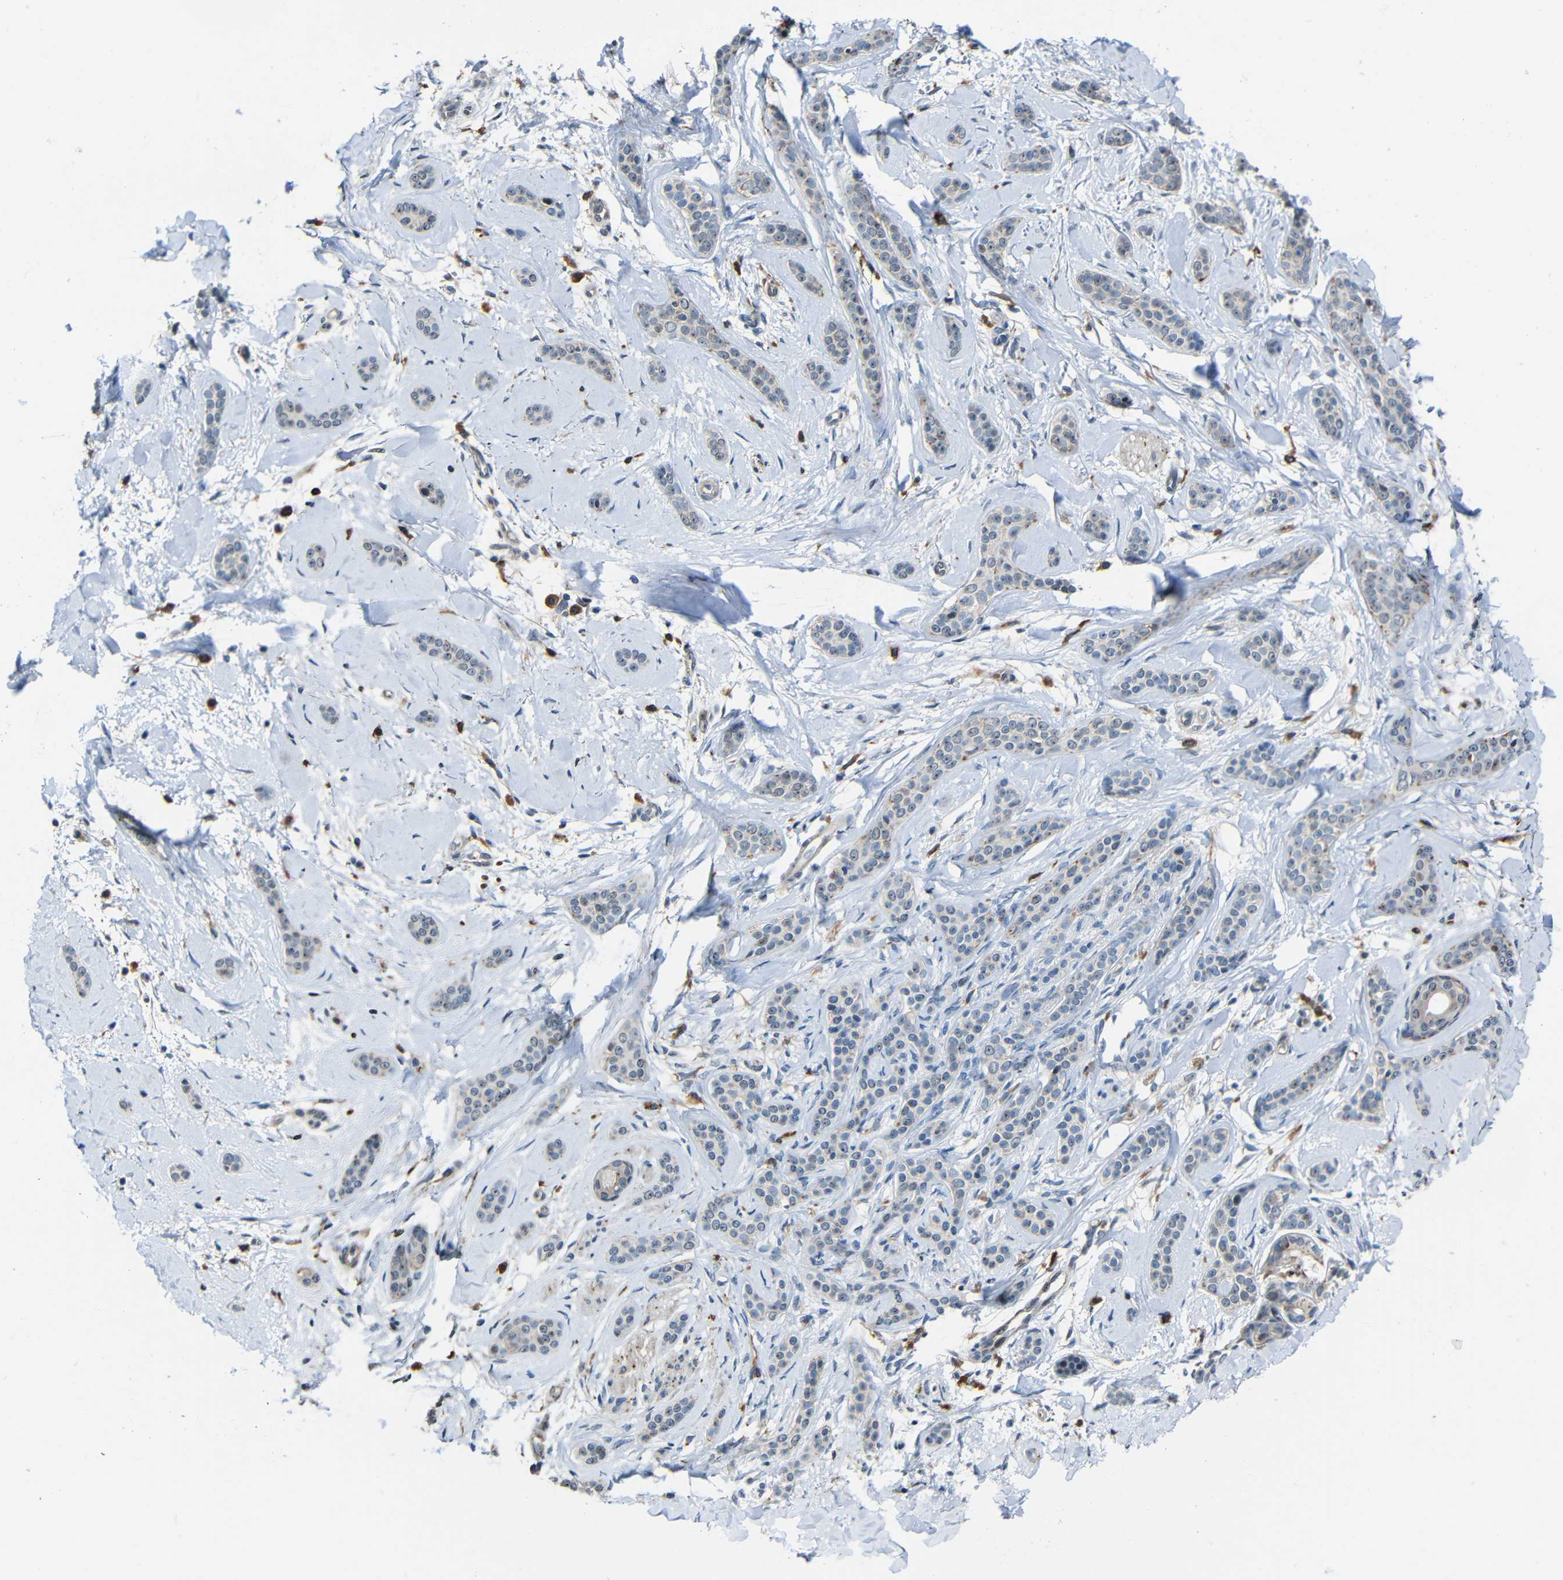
{"staining": {"intensity": "weak", "quantity": ">75%", "location": "cytoplasmic/membranous,nuclear"}, "tissue": "skin cancer", "cell_type": "Tumor cells", "image_type": "cancer", "snomed": [{"axis": "morphology", "description": "Basal cell carcinoma"}, {"axis": "morphology", "description": "Adnexal tumor, benign"}, {"axis": "topography", "description": "Skin"}], "caption": "DAB immunohistochemical staining of benign adnexal tumor (skin) shows weak cytoplasmic/membranous and nuclear protein staining in about >75% of tumor cells.", "gene": "DNAJC5", "patient": {"sex": "female", "age": 42}}